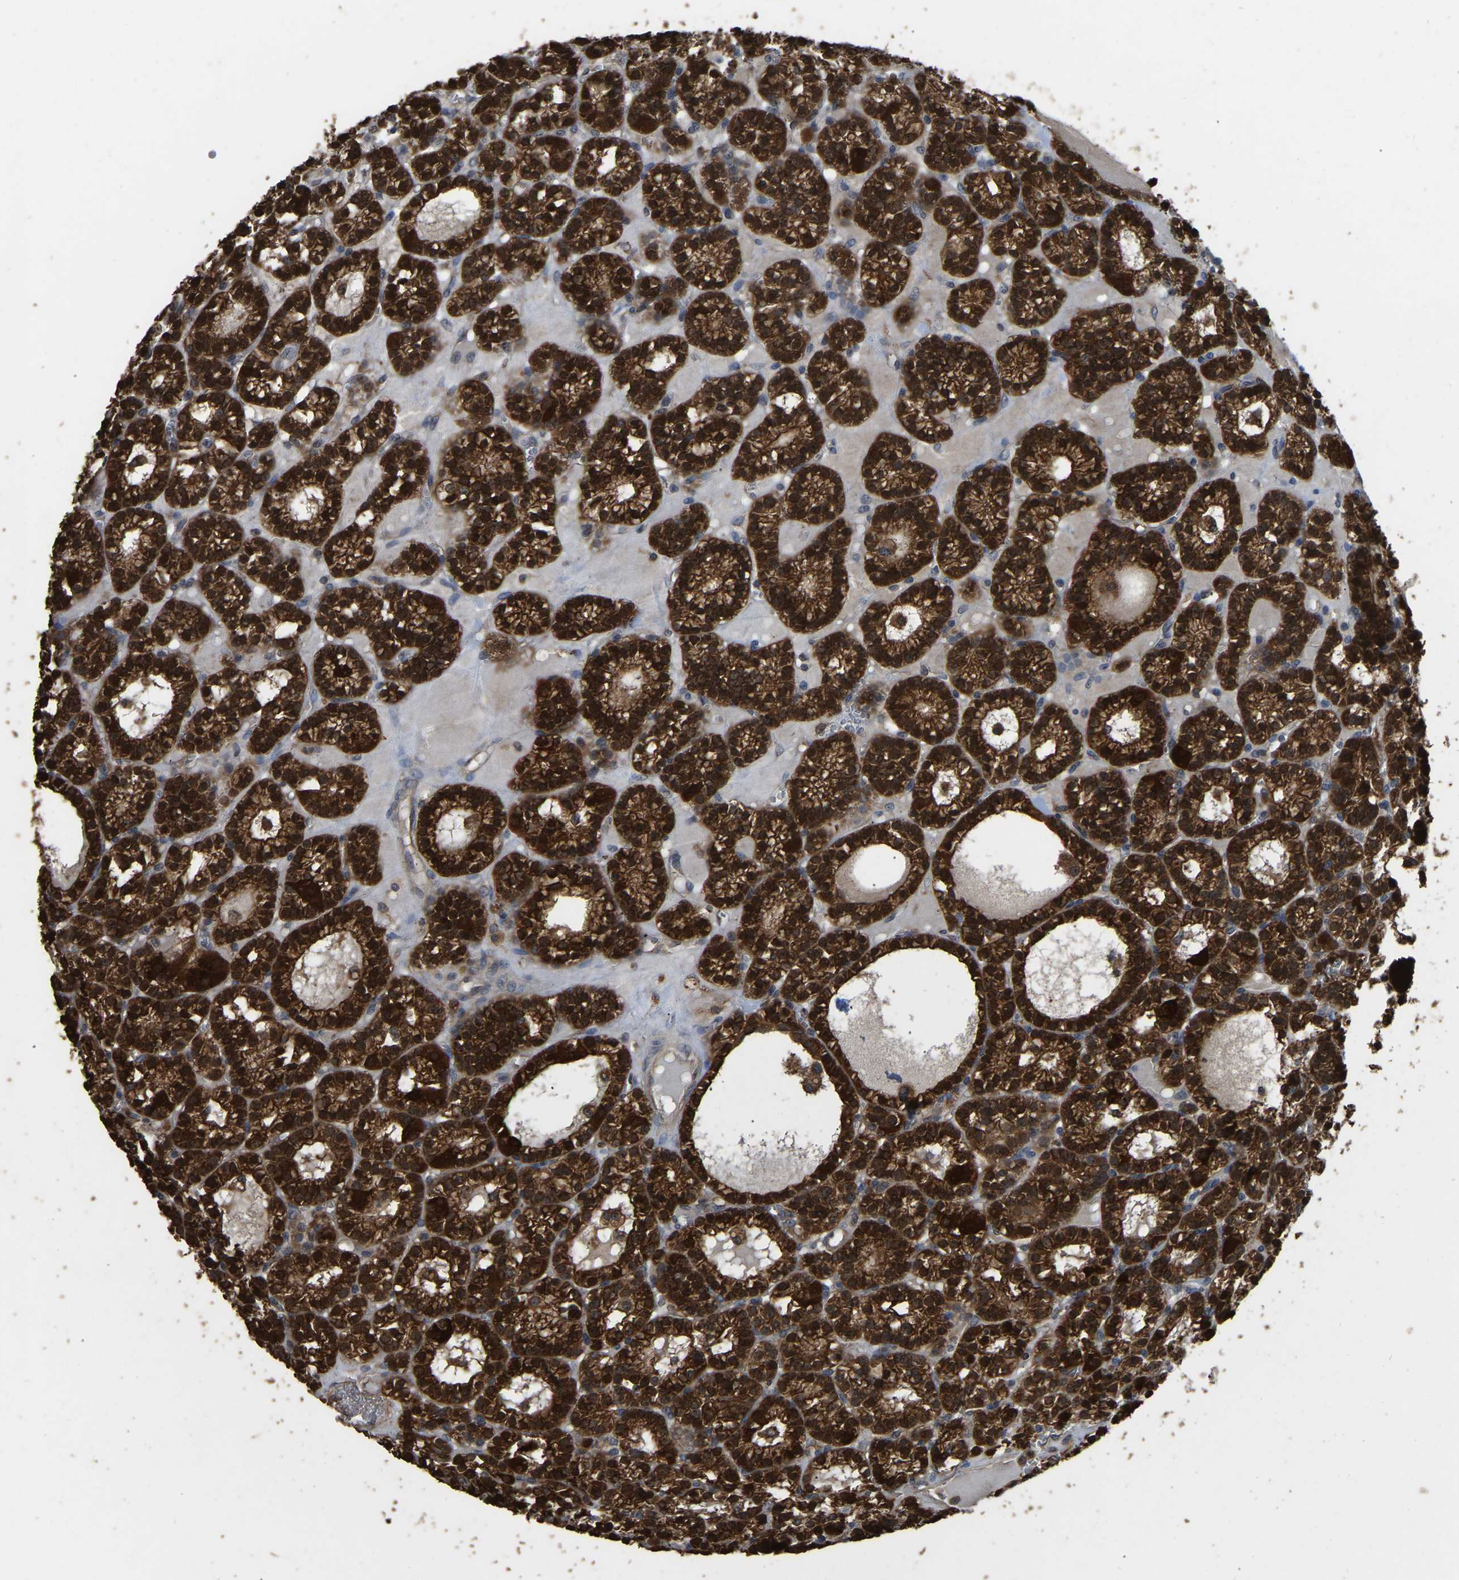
{"staining": {"intensity": "moderate", "quantity": ">75%", "location": "cytoplasmic/membranous"}, "tissue": "parathyroid gland", "cell_type": "Glandular cells", "image_type": "normal", "snomed": [{"axis": "morphology", "description": "Normal tissue, NOS"}, {"axis": "morphology", "description": "Adenoma, NOS"}, {"axis": "topography", "description": "Parathyroid gland"}], "caption": "Parathyroid gland stained with DAB (3,3'-diaminobenzidine) immunohistochemistry reveals medium levels of moderate cytoplasmic/membranous expression in approximately >75% of glandular cells.", "gene": "FHIT", "patient": {"sex": "female", "age": 58}}